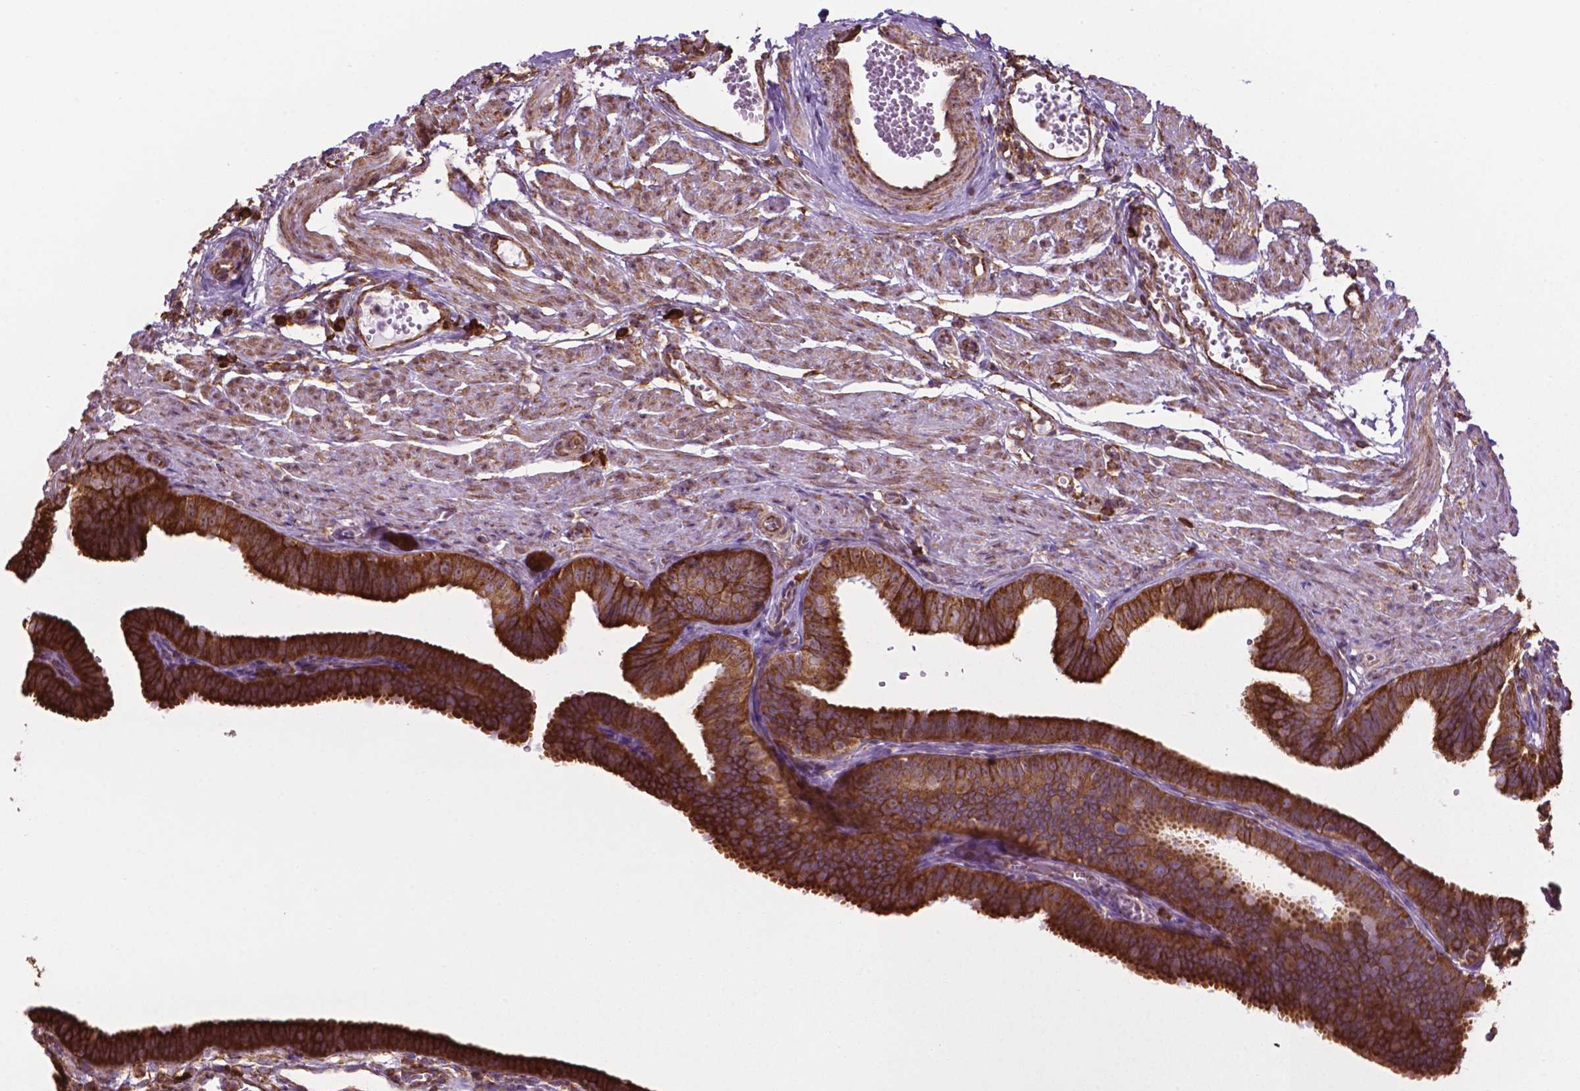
{"staining": {"intensity": "strong", "quantity": ">75%", "location": "cytoplasmic/membranous"}, "tissue": "fallopian tube", "cell_type": "Glandular cells", "image_type": "normal", "snomed": [{"axis": "morphology", "description": "Normal tissue, NOS"}, {"axis": "topography", "description": "Fallopian tube"}], "caption": "Glandular cells demonstrate strong cytoplasmic/membranous positivity in about >75% of cells in unremarkable fallopian tube.", "gene": "RPL29", "patient": {"sex": "female", "age": 25}}